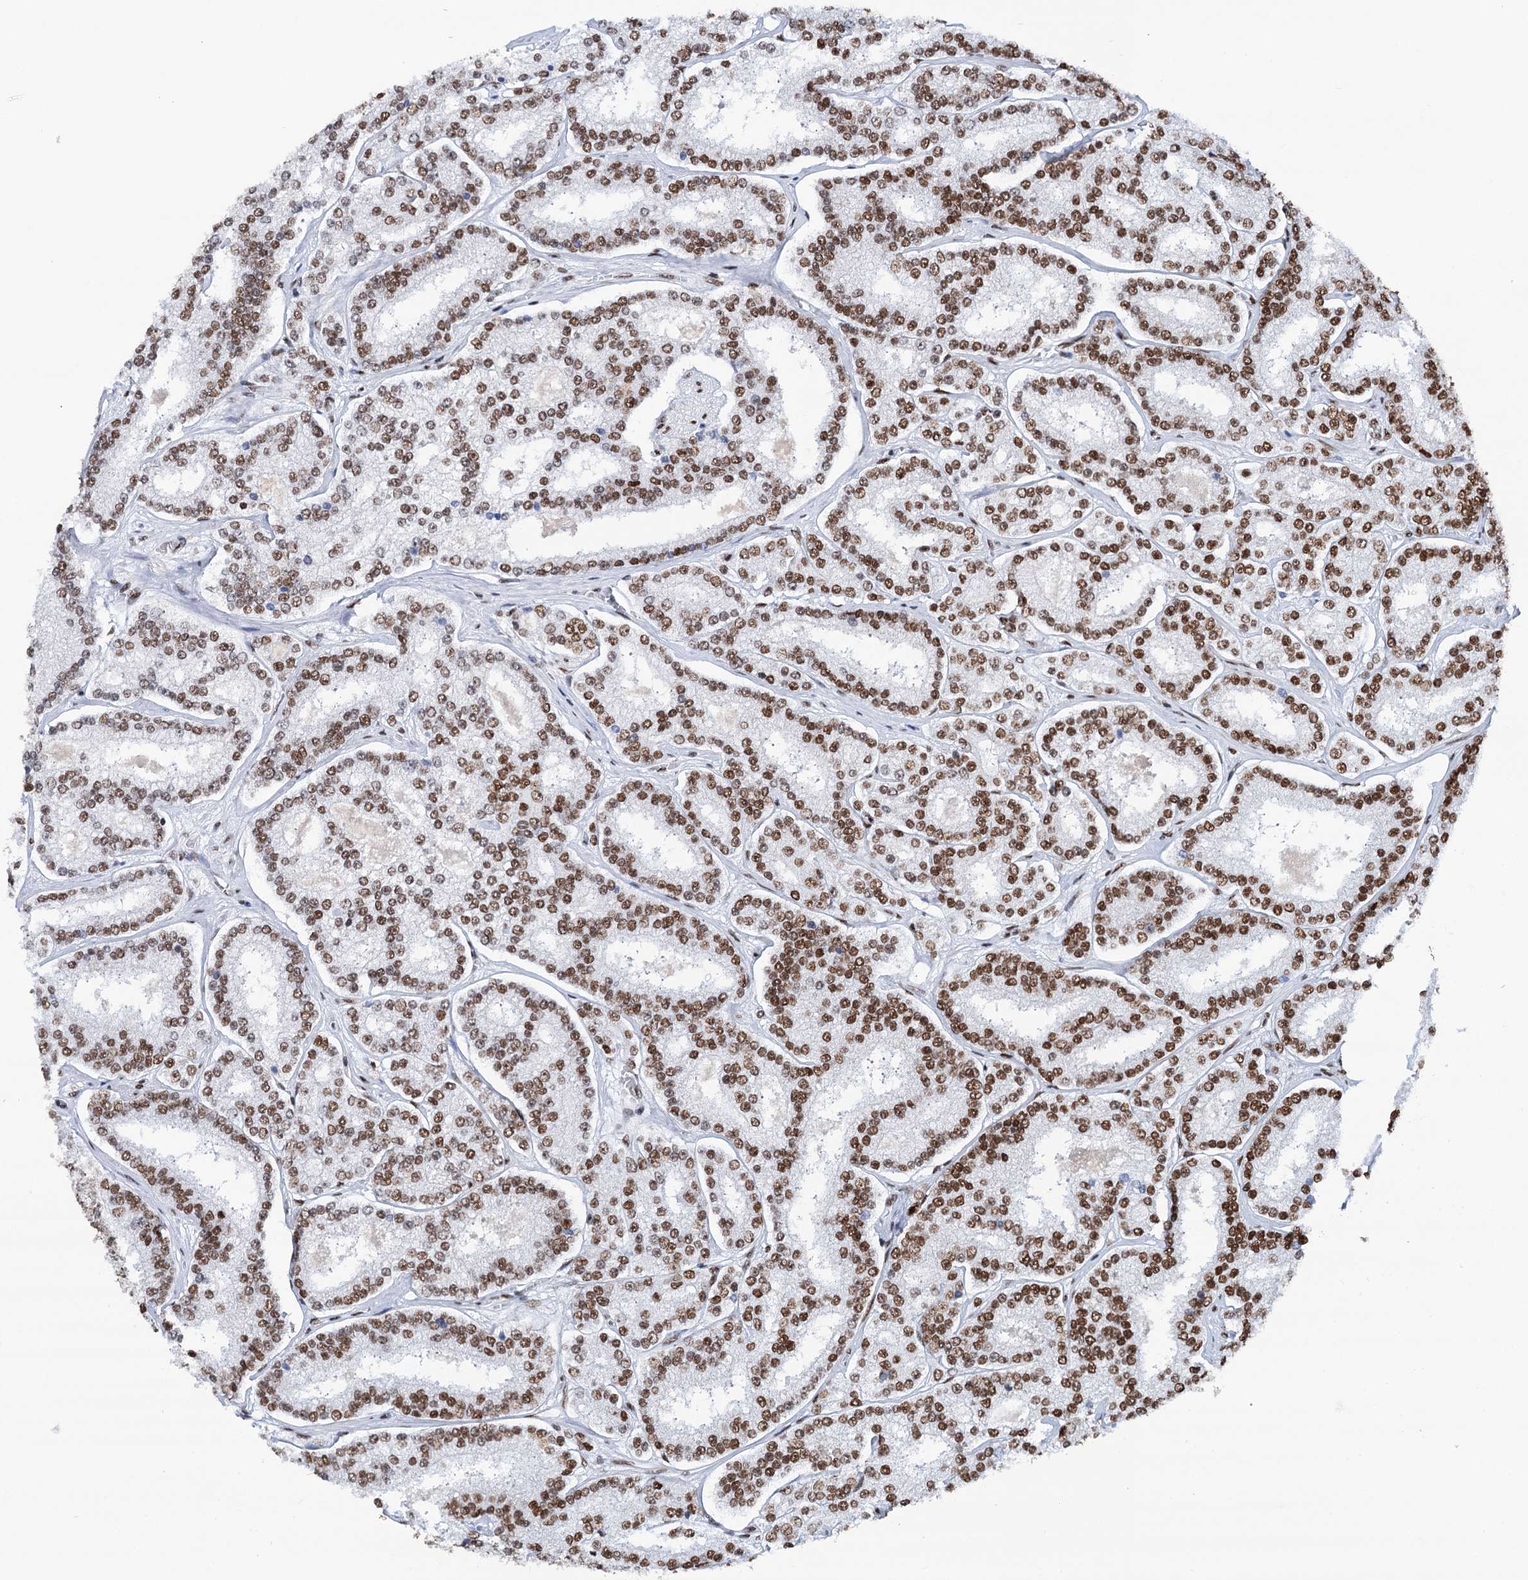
{"staining": {"intensity": "moderate", "quantity": ">75%", "location": "nuclear"}, "tissue": "prostate cancer", "cell_type": "Tumor cells", "image_type": "cancer", "snomed": [{"axis": "morphology", "description": "Normal tissue, NOS"}, {"axis": "morphology", "description": "Adenocarcinoma, High grade"}, {"axis": "topography", "description": "Prostate"}], "caption": "Immunohistochemical staining of prostate cancer displays medium levels of moderate nuclear protein positivity in about >75% of tumor cells.", "gene": "MATR3", "patient": {"sex": "male", "age": 83}}